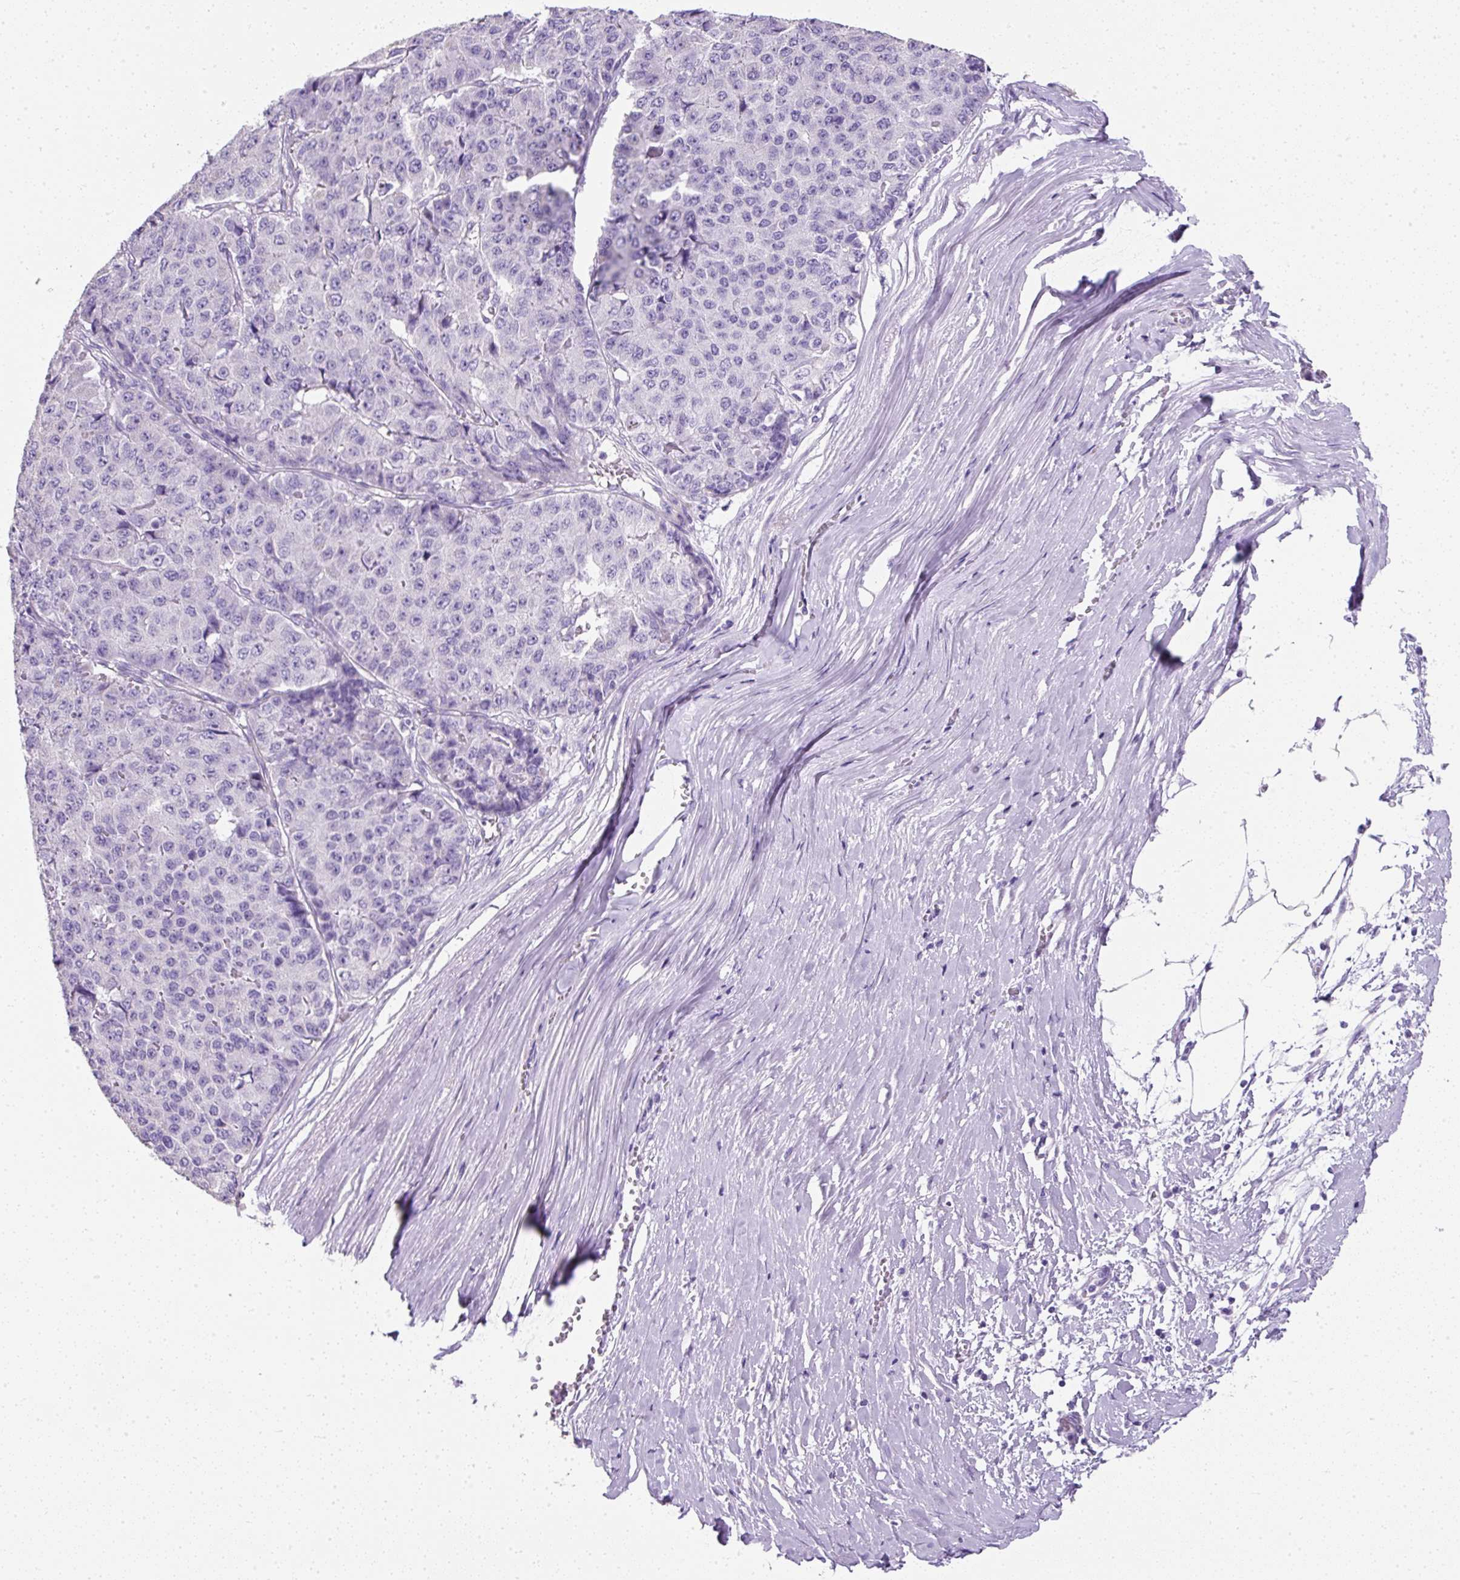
{"staining": {"intensity": "negative", "quantity": "none", "location": "none"}, "tissue": "pancreatic cancer", "cell_type": "Tumor cells", "image_type": "cancer", "snomed": [{"axis": "morphology", "description": "Adenocarcinoma, NOS"}, {"axis": "topography", "description": "Pancreas"}], "caption": "Tumor cells are negative for protein expression in human pancreatic cancer. (DAB IHC with hematoxylin counter stain).", "gene": "C2CD4C", "patient": {"sex": "male", "age": 50}}